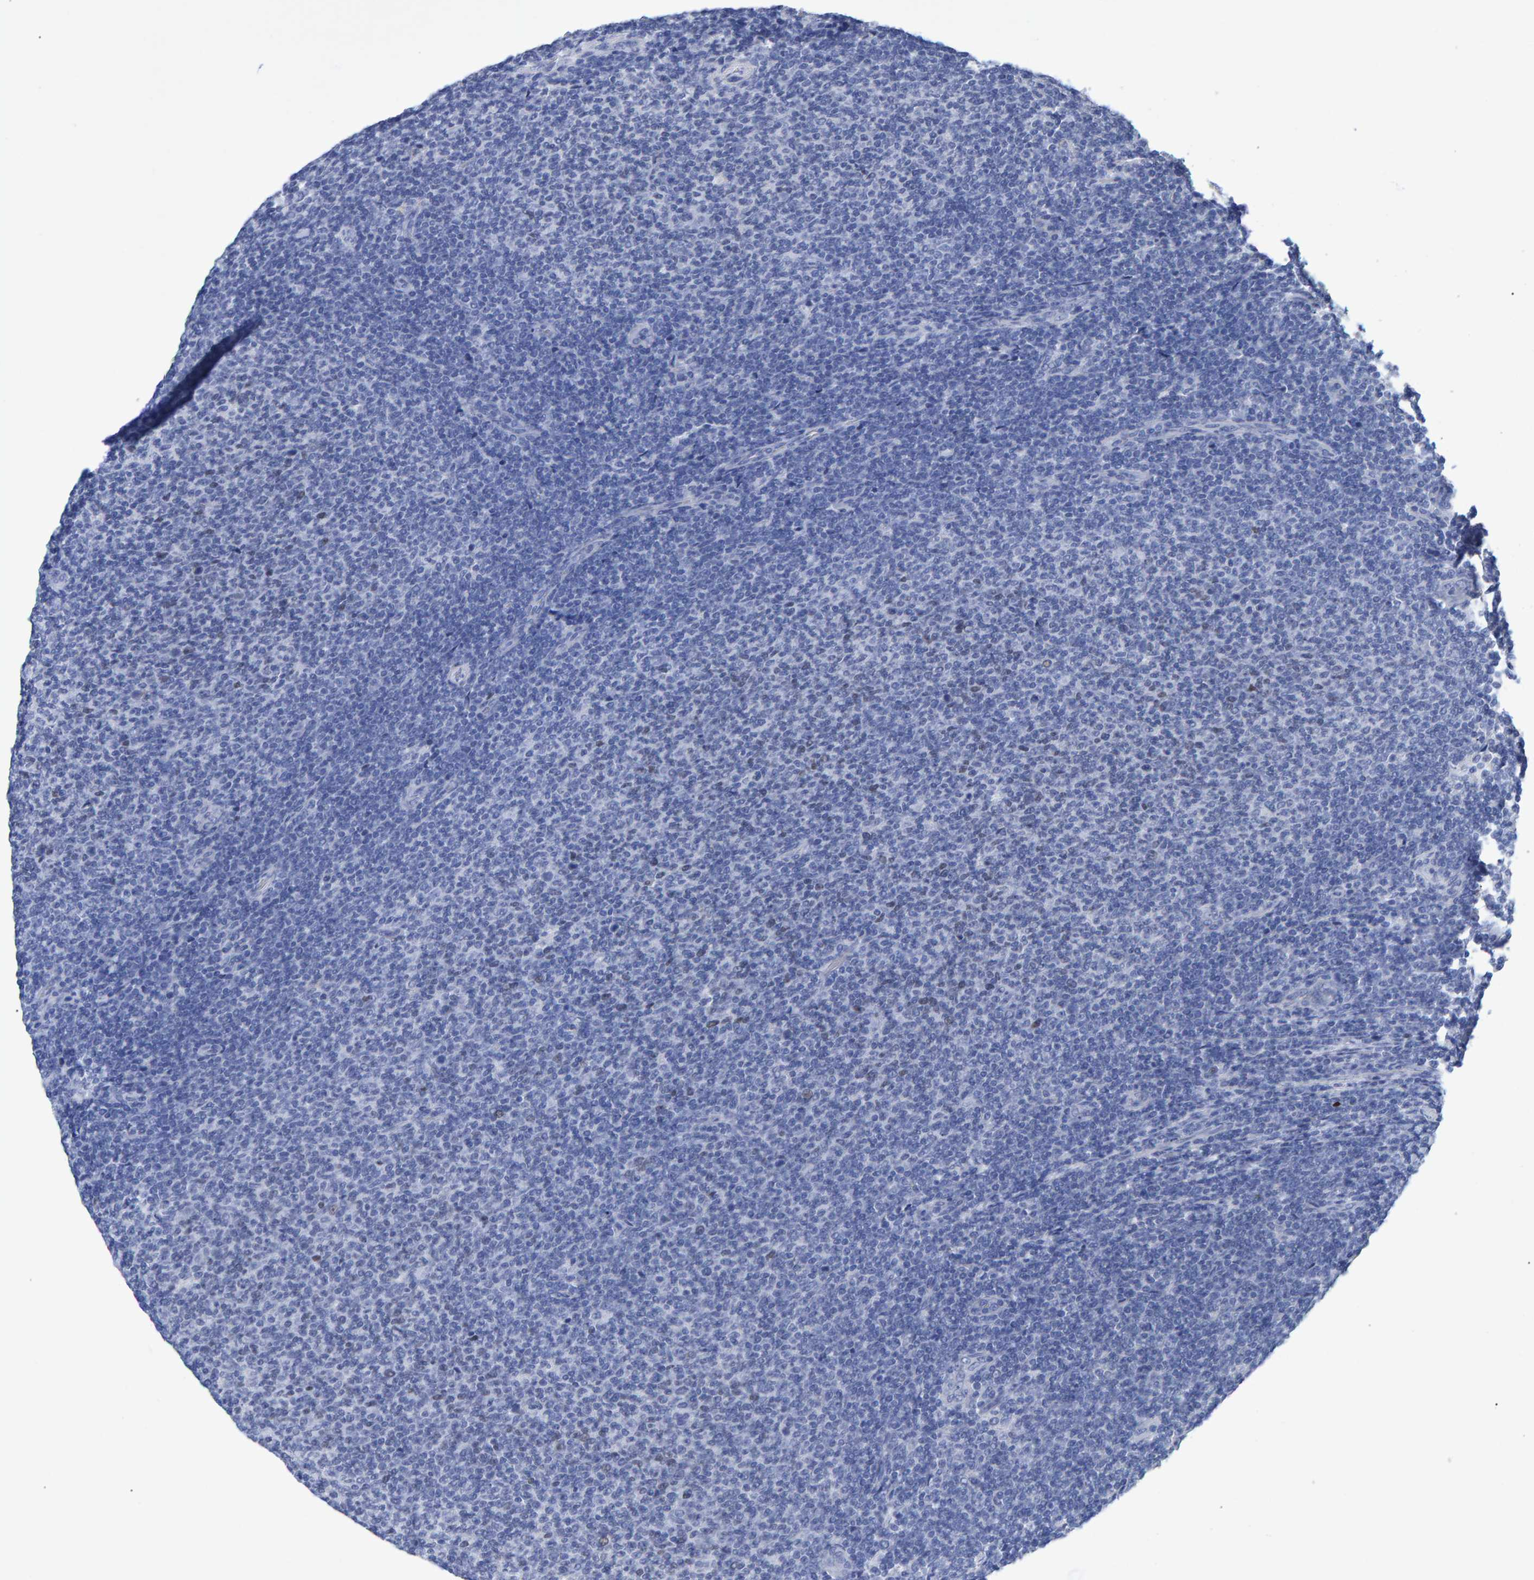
{"staining": {"intensity": "negative", "quantity": "none", "location": "none"}, "tissue": "lymphoma", "cell_type": "Tumor cells", "image_type": "cancer", "snomed": [{"axis": "morphology", "description": "Malignant lymphoma, non-Hodgkin's type, Low grade"}, {"axis": "topography", "description": "Lymph node"}], "caption": "Protein analysis of lymphoma exhibits no significant staining in tumor cells. (Stains: DAB IHC with hematoxylin counter stain, Microscopy: brightfield microscopy at high magnification).", "gene": "HEMGN", "patient": {"sex": "male", "age": 66}}